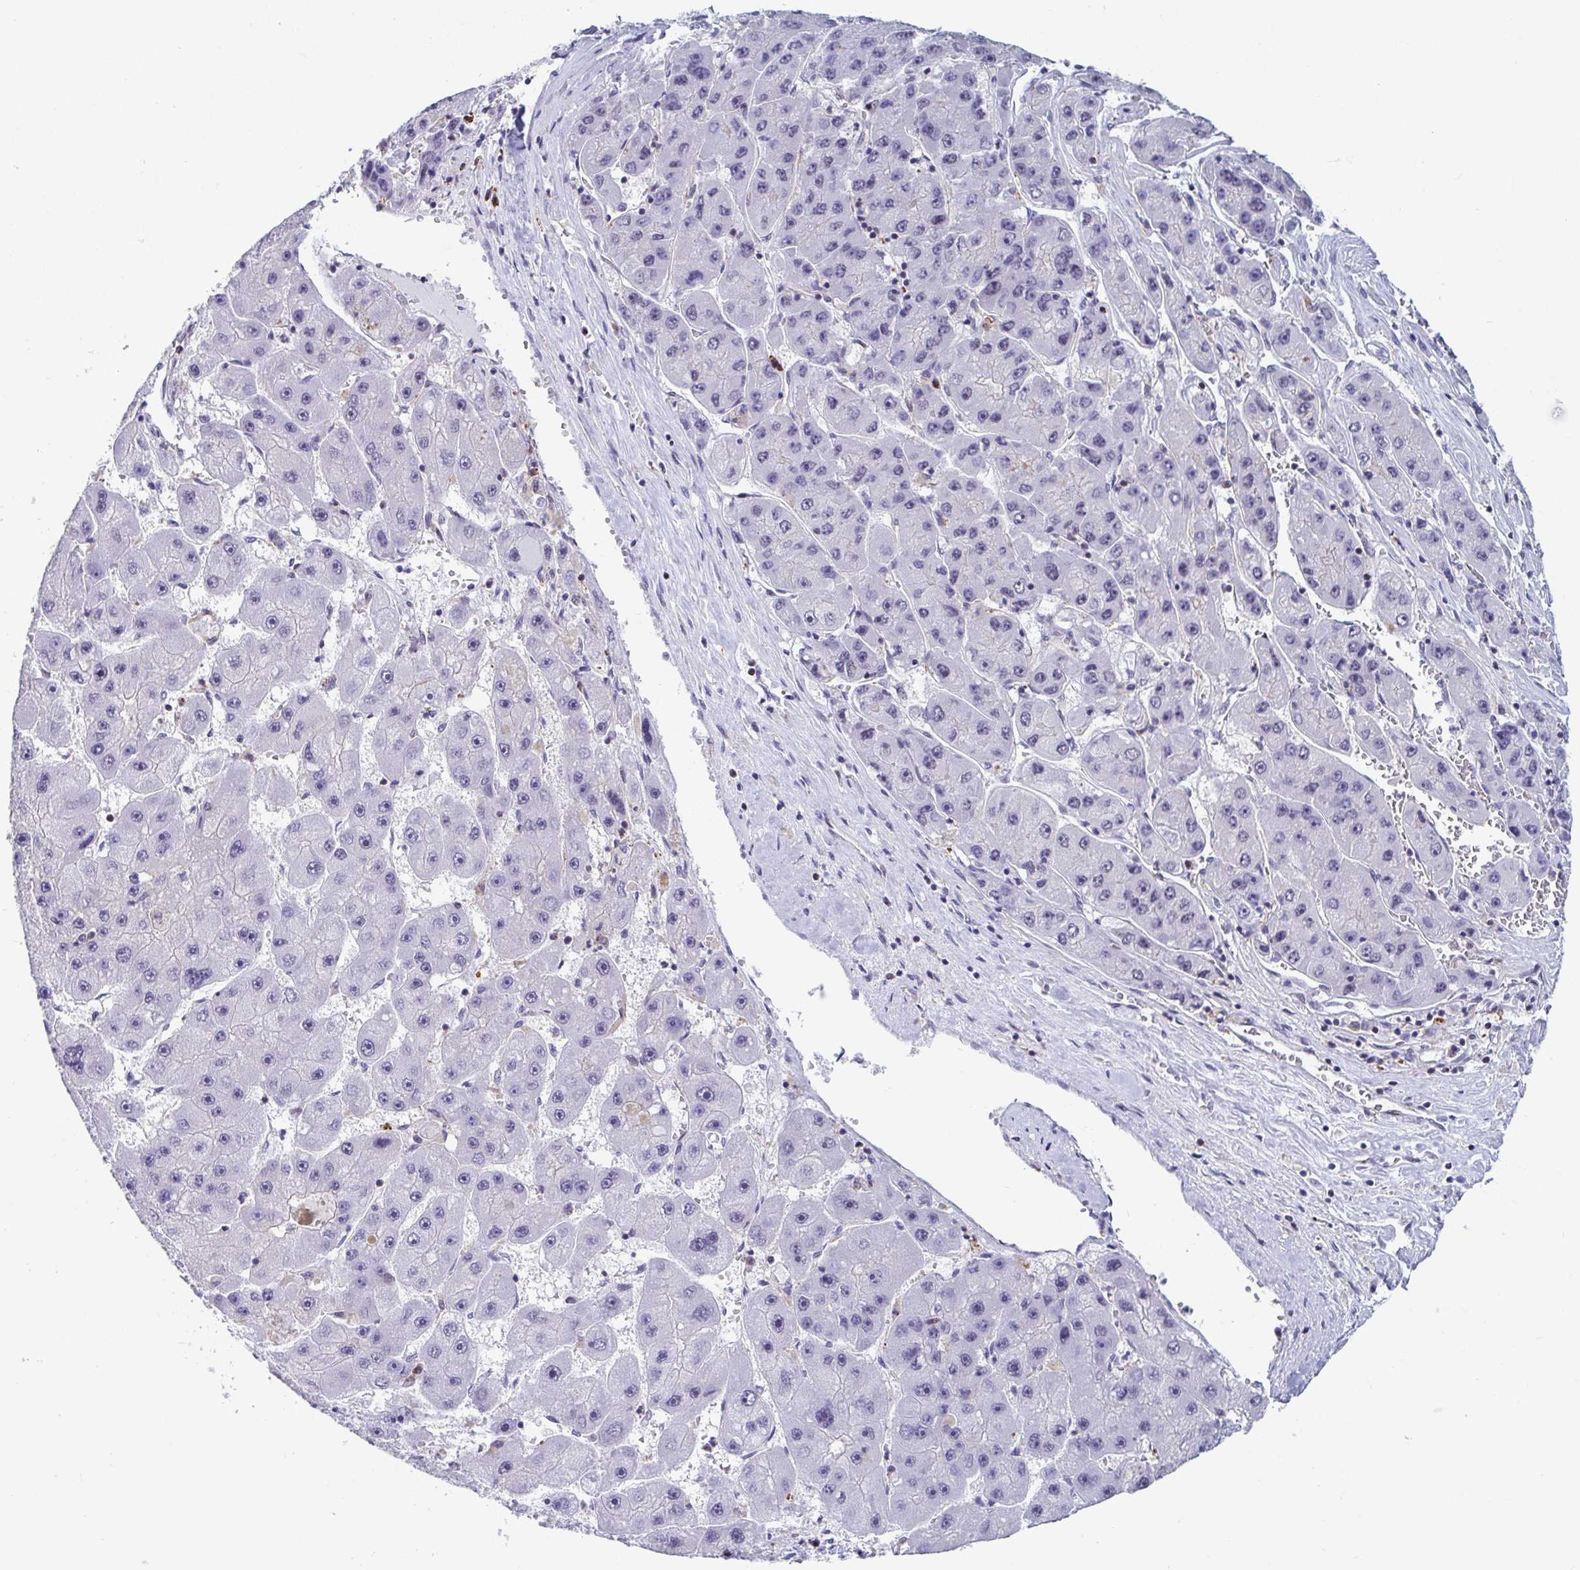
{"staining": {"intensity": "negative", "quantity": "none", "location": "none"}, "tissue": "liver cancer", "cell_type": "Tumor cells", "image_type": "cancer", "snomed": [{"axis": "morphology", "description": "Carcinoma, Hepatocellular, NOS"}, {"axis": "topography", "description": "Liver"}], "caption": "Immunohistochemical staining of liver hepatocellular carcinoma shows no significant staining in tumor cells.", "gene": "WDR72", "patient": {"sex": "female", "age": 61}}